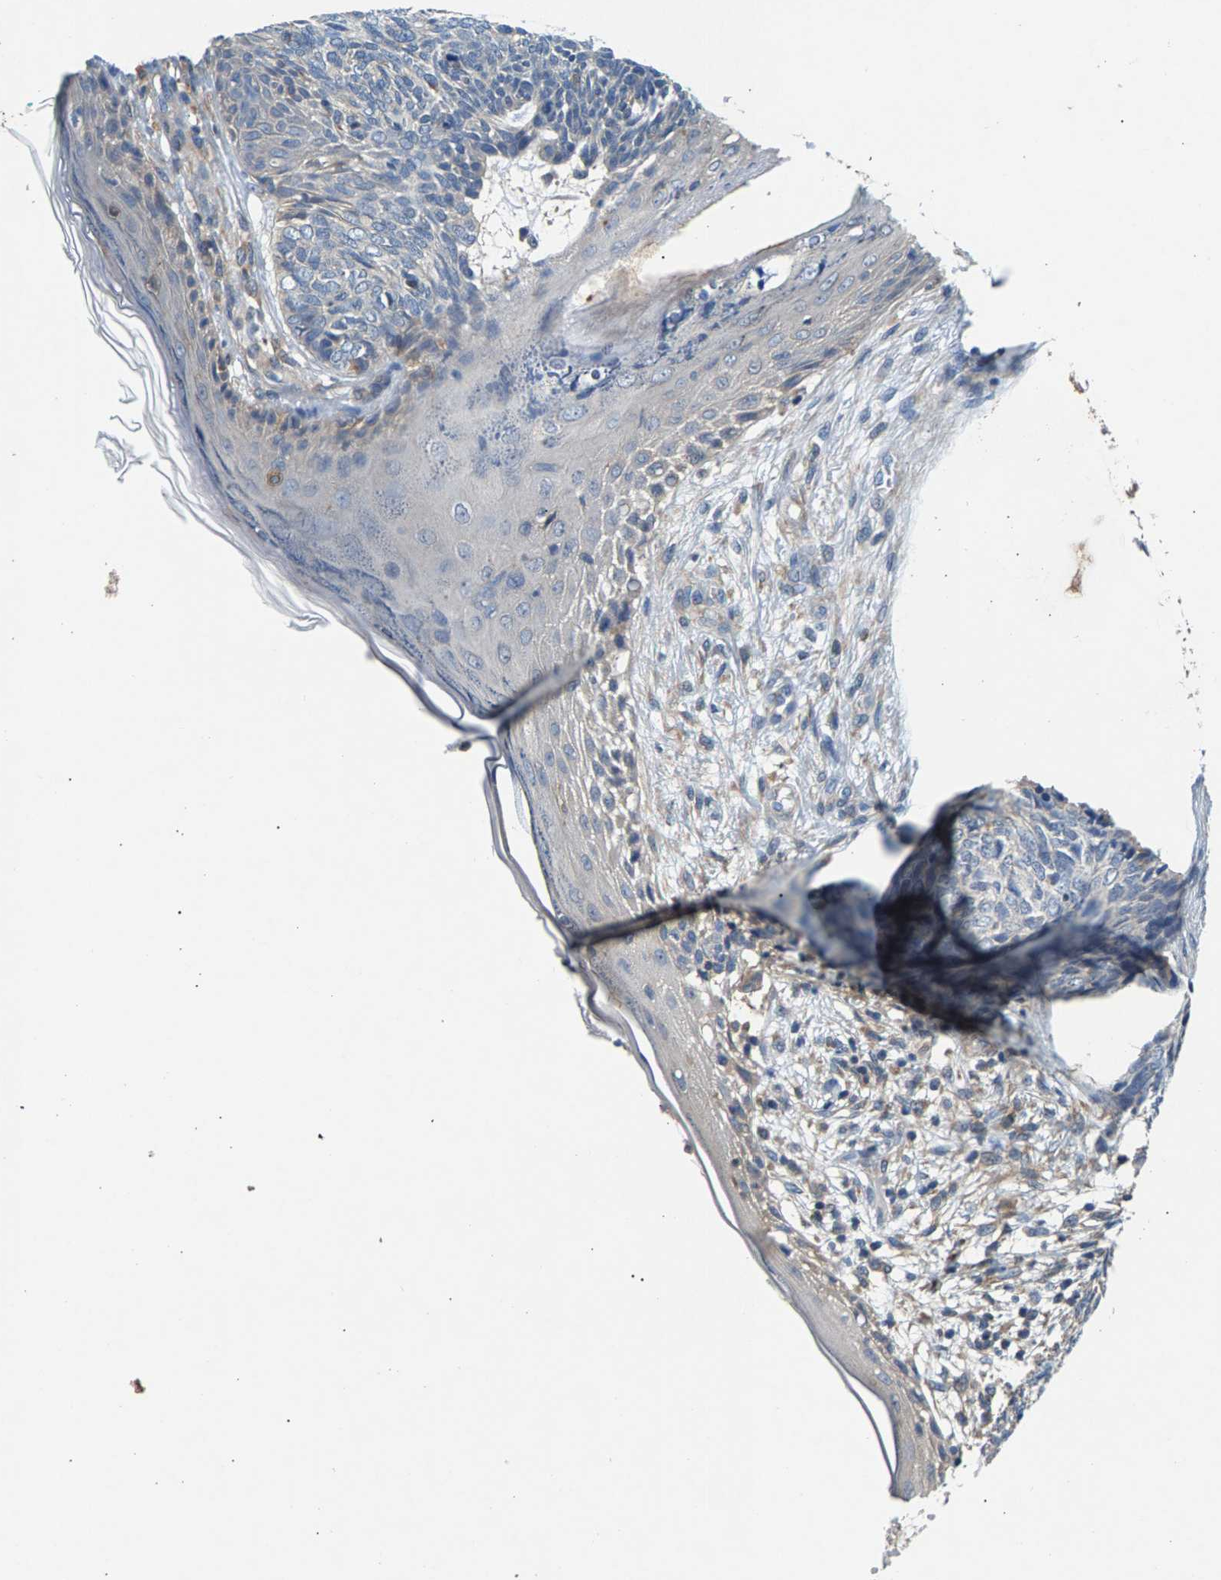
{"staining": {"intensity": "negative", "quantity": "none", "location": "none"}, "tissue": "skin cancer", "cell_type": "Tumor cells", "image_type": "cancer", "snomed": [{"axis": "morphology", "description": "Basal cell carcinoma"}, {"axis": "topography", "description": "Skin"}], "caption": "Basal cell carcinoma (skin) was stained to show a protein in brown. There is no significant staining in tumor cells.", "gene": "NT5C", "patient": {"sex": "female", "age": 84}}